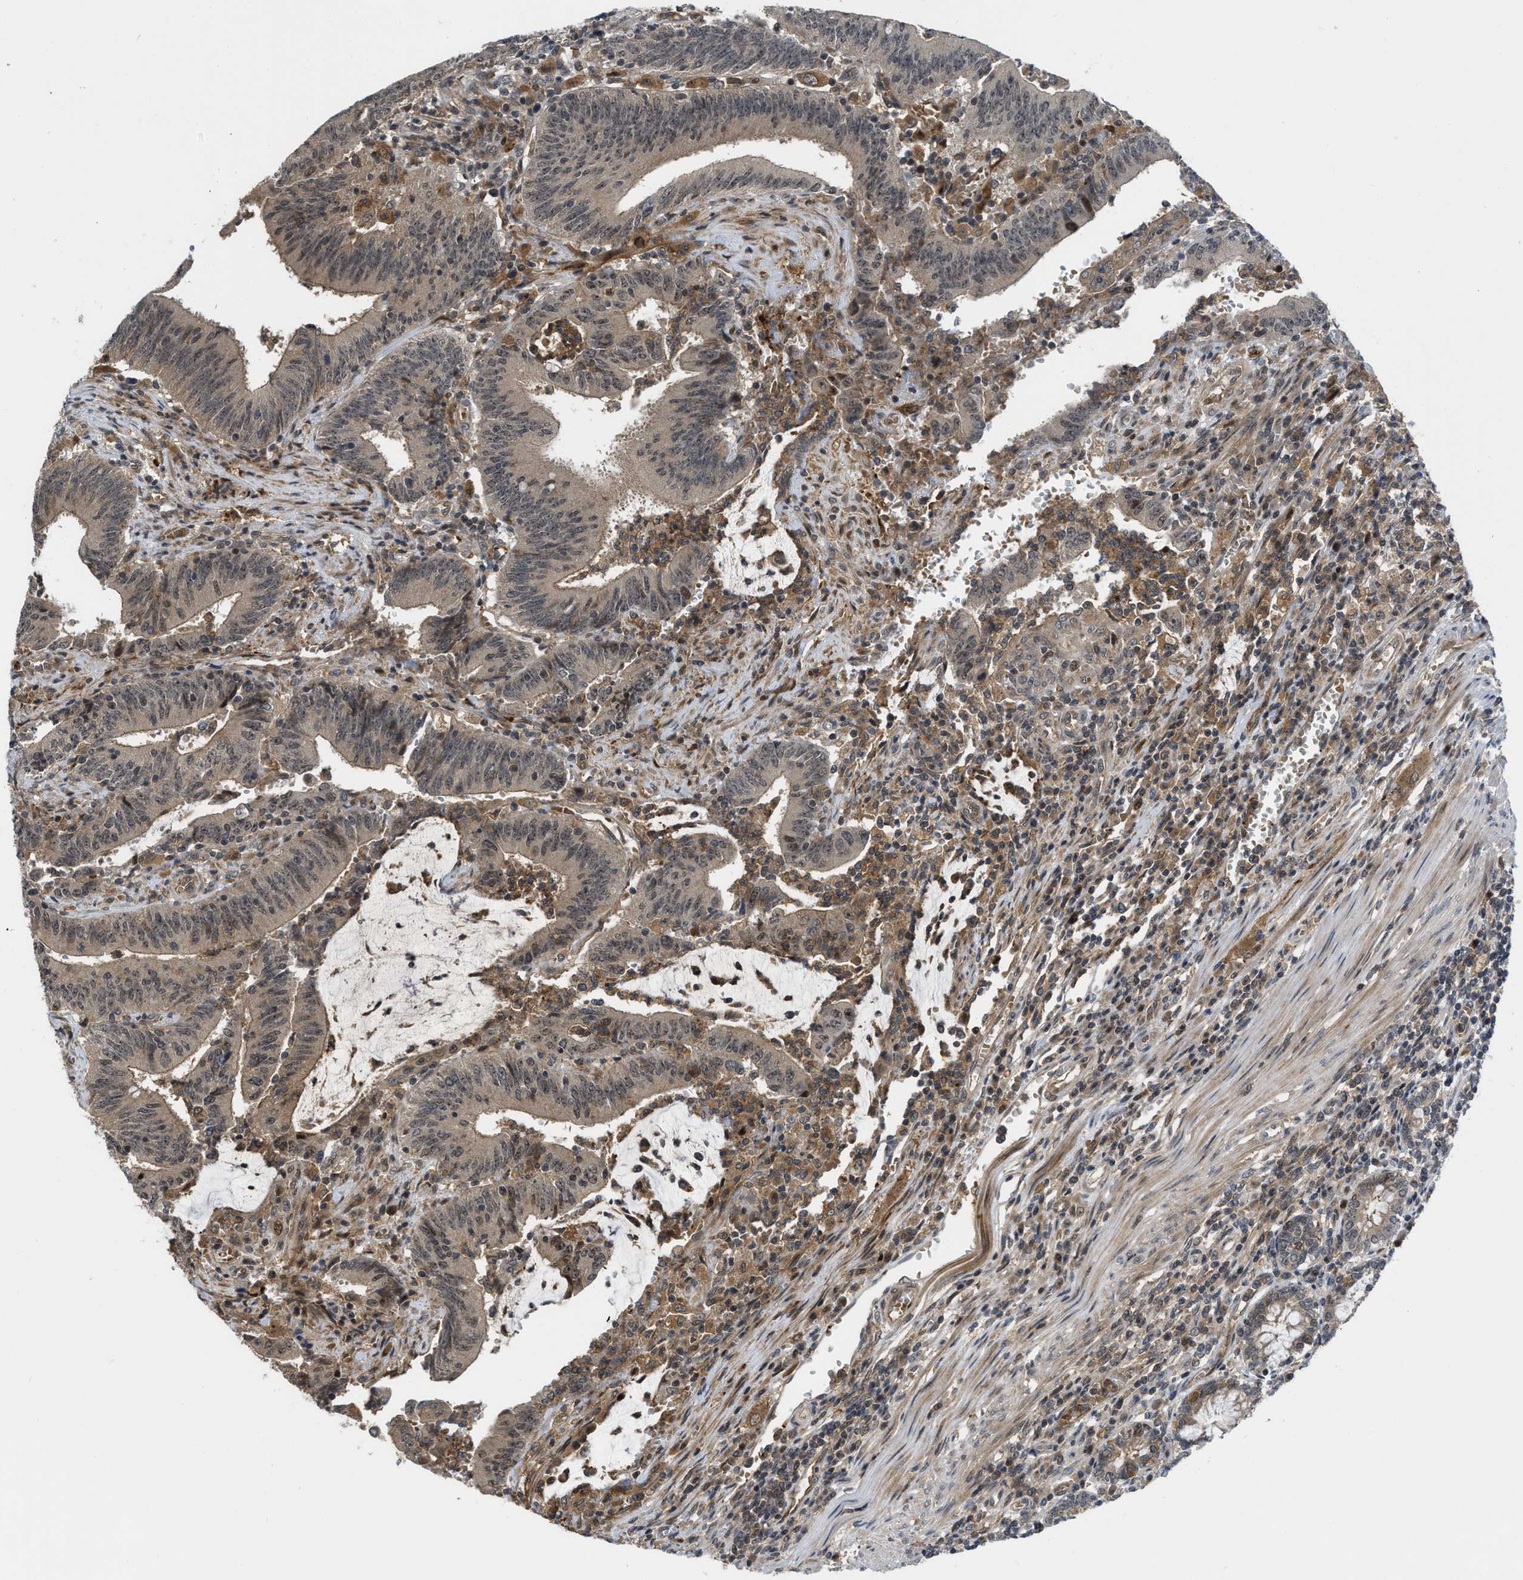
{"staining": {"intensity": "weak", "quantity": ">75%", "location": "cytoplasmic/membranous"}, "tissue": "colorectal cancer", "cell_type": "Tumor cells", "image_type": "cancer", "snomed": [{"axis": "morphology", "description": "Normal tissue, NOS"}, {"axis": "morphology", "description": "Adenocarcinoma, NOS"}, {"axis": "topography", "description": "Rectum"}], "caption": "The image exhibits immunohistochemical staining of colorectal cancer. There is weak cytoplasmic/membranous staining is present in about >75% of tumor cells. (DAB (3,3'-diaminobenzidine) IHC with brightfield microscopy, high magnification).", "gene": "DNAJC28", "patient": {"sex": "female", "age": 66}}